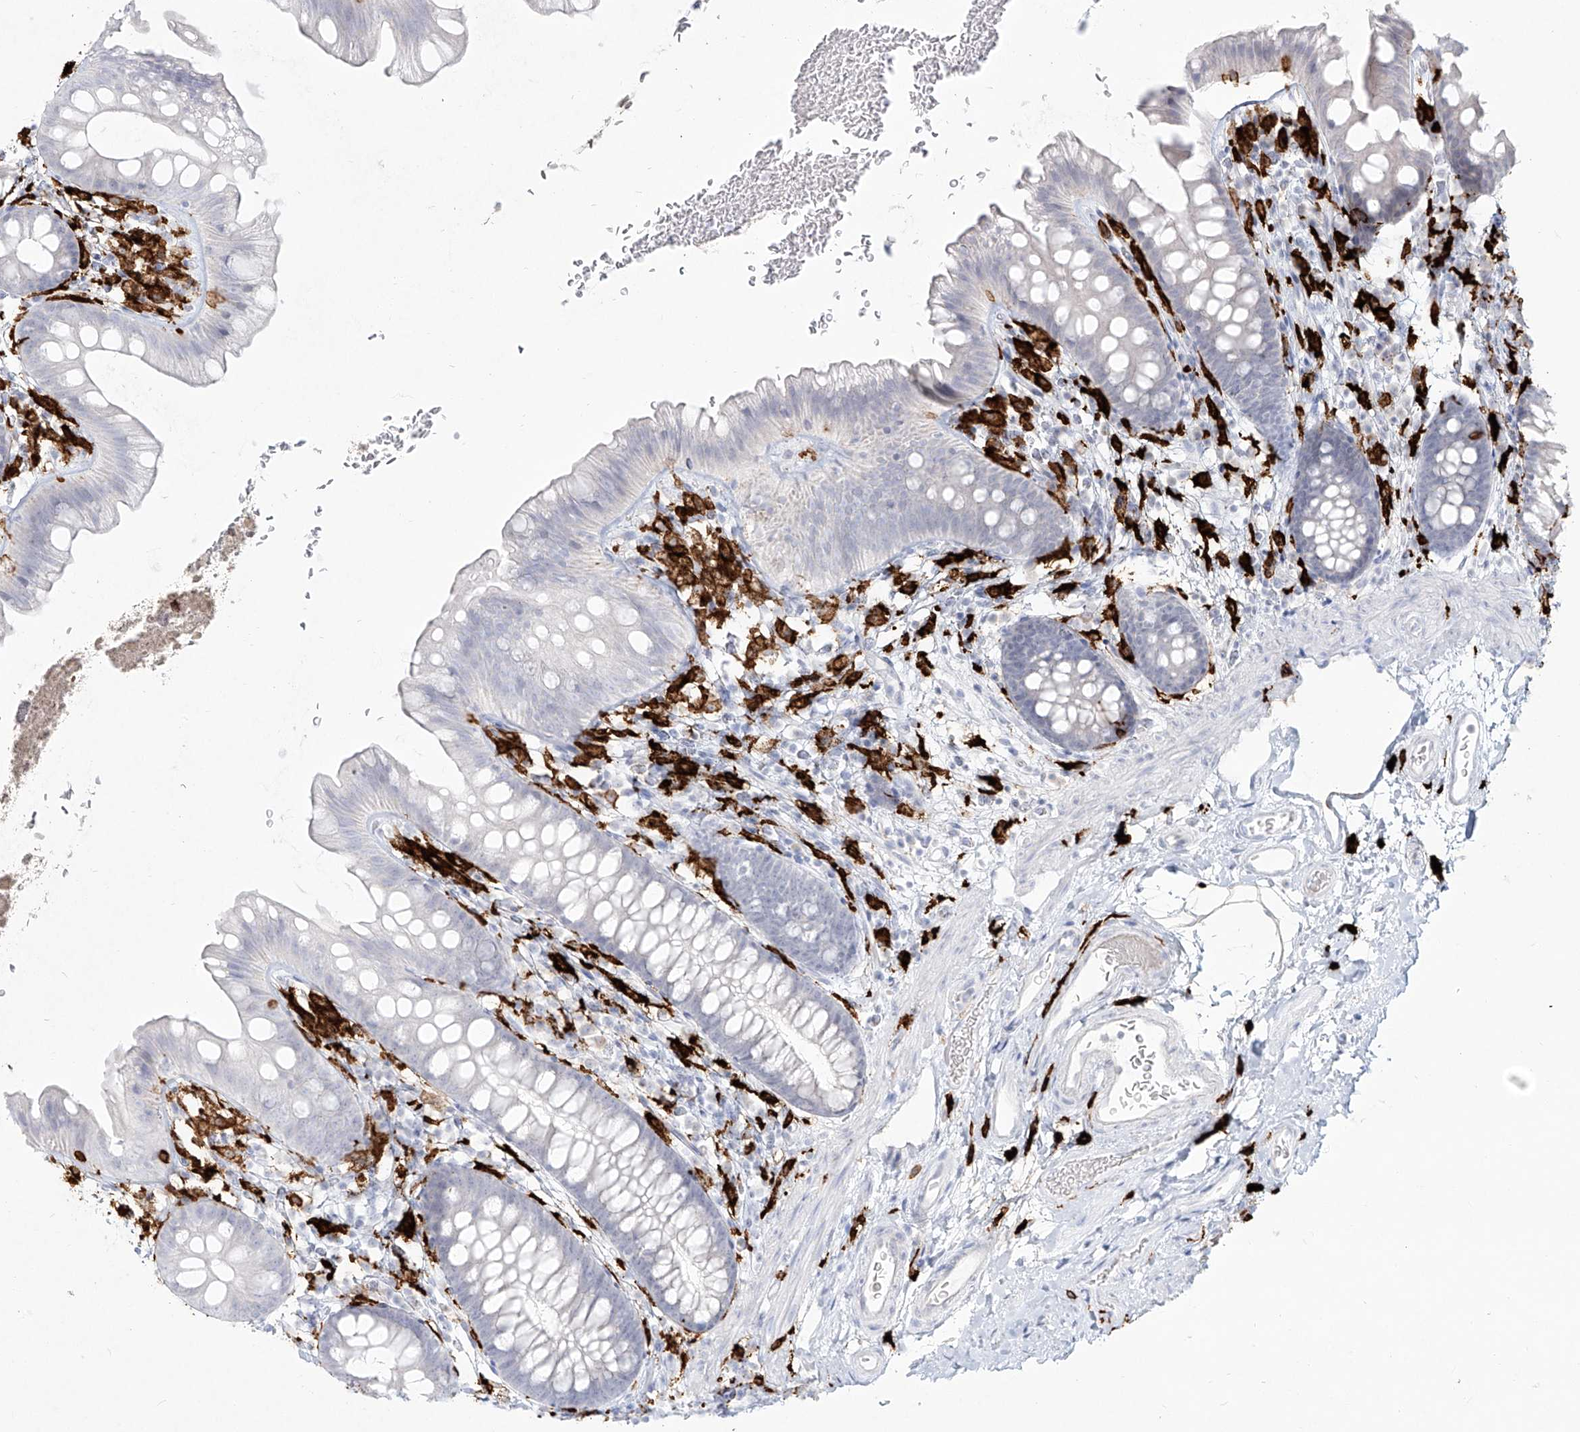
{"staining": {"intensity": "negative", "quantity": "none", "location": "none"}, "tissue": "colon", "cell_type": "Endothelial cells", "image_type": "normal", "snomed": [{"axis": "morphology", "description": "Normal tissue, NOS"}, {"axis": "topography", "description": "Colon"}], "caption": "DAB immunohistochemical staining of benign colon demonstrates no significant staining in endothelial cells. Nuclei are stained in blue.", "gene": "CD209", "patient": {"sex": "female", "age": 62}}